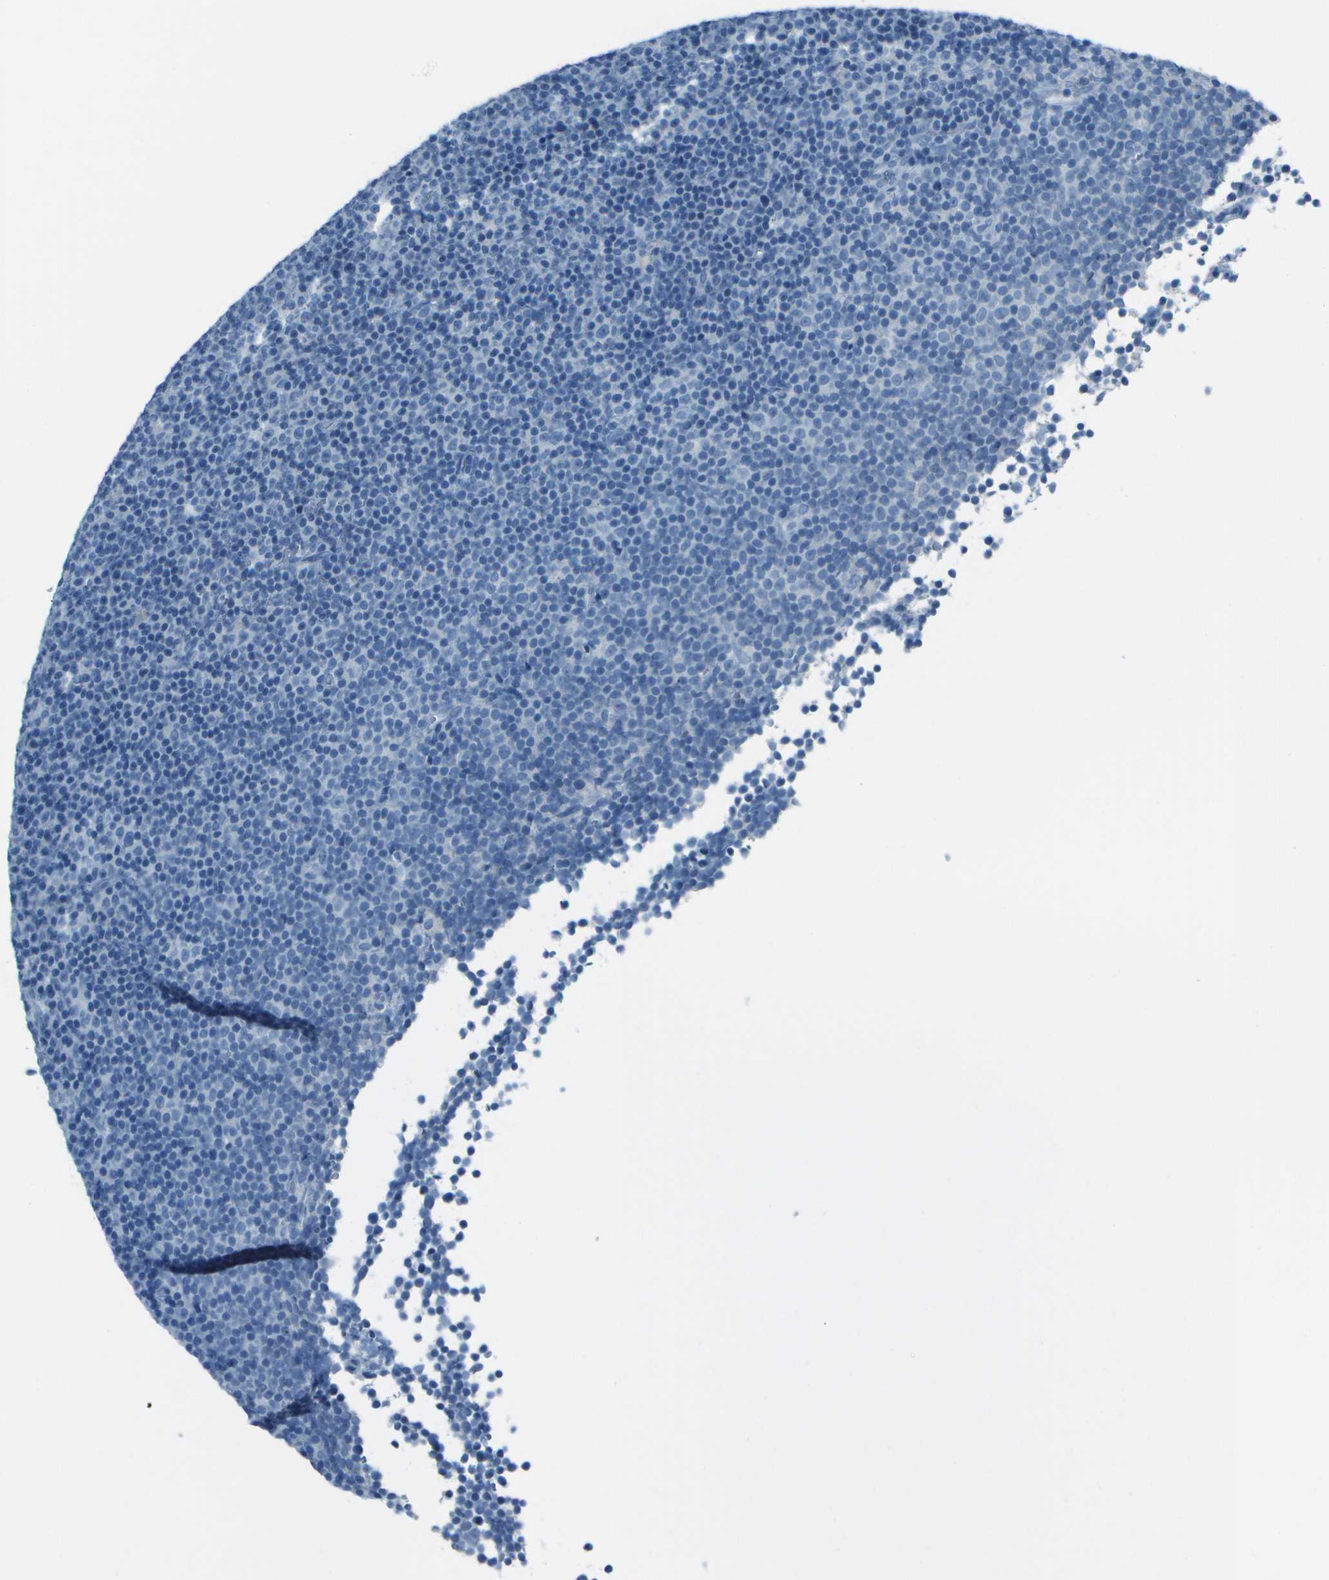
{"staining": {"intensity": "negative", "quantity": "none", "location": "none"}, "tissue": "lymphoma", "cell_type": "Tumor cells", "image_type": "cancer", "snomed": [{"axis": "morphology", "description": "Malignant lymphoma, non-Hodgkin's type, Low grade"}, {"axis": "topography", "description": "Lymph node"}], "caption": "A histopathology image of human low-grade malignant lymphoma, non-Hodgkin's type is negative for staining in tumor cells.", "gene": "FGF1", "patient": {"sex": "female", "age": 67}}